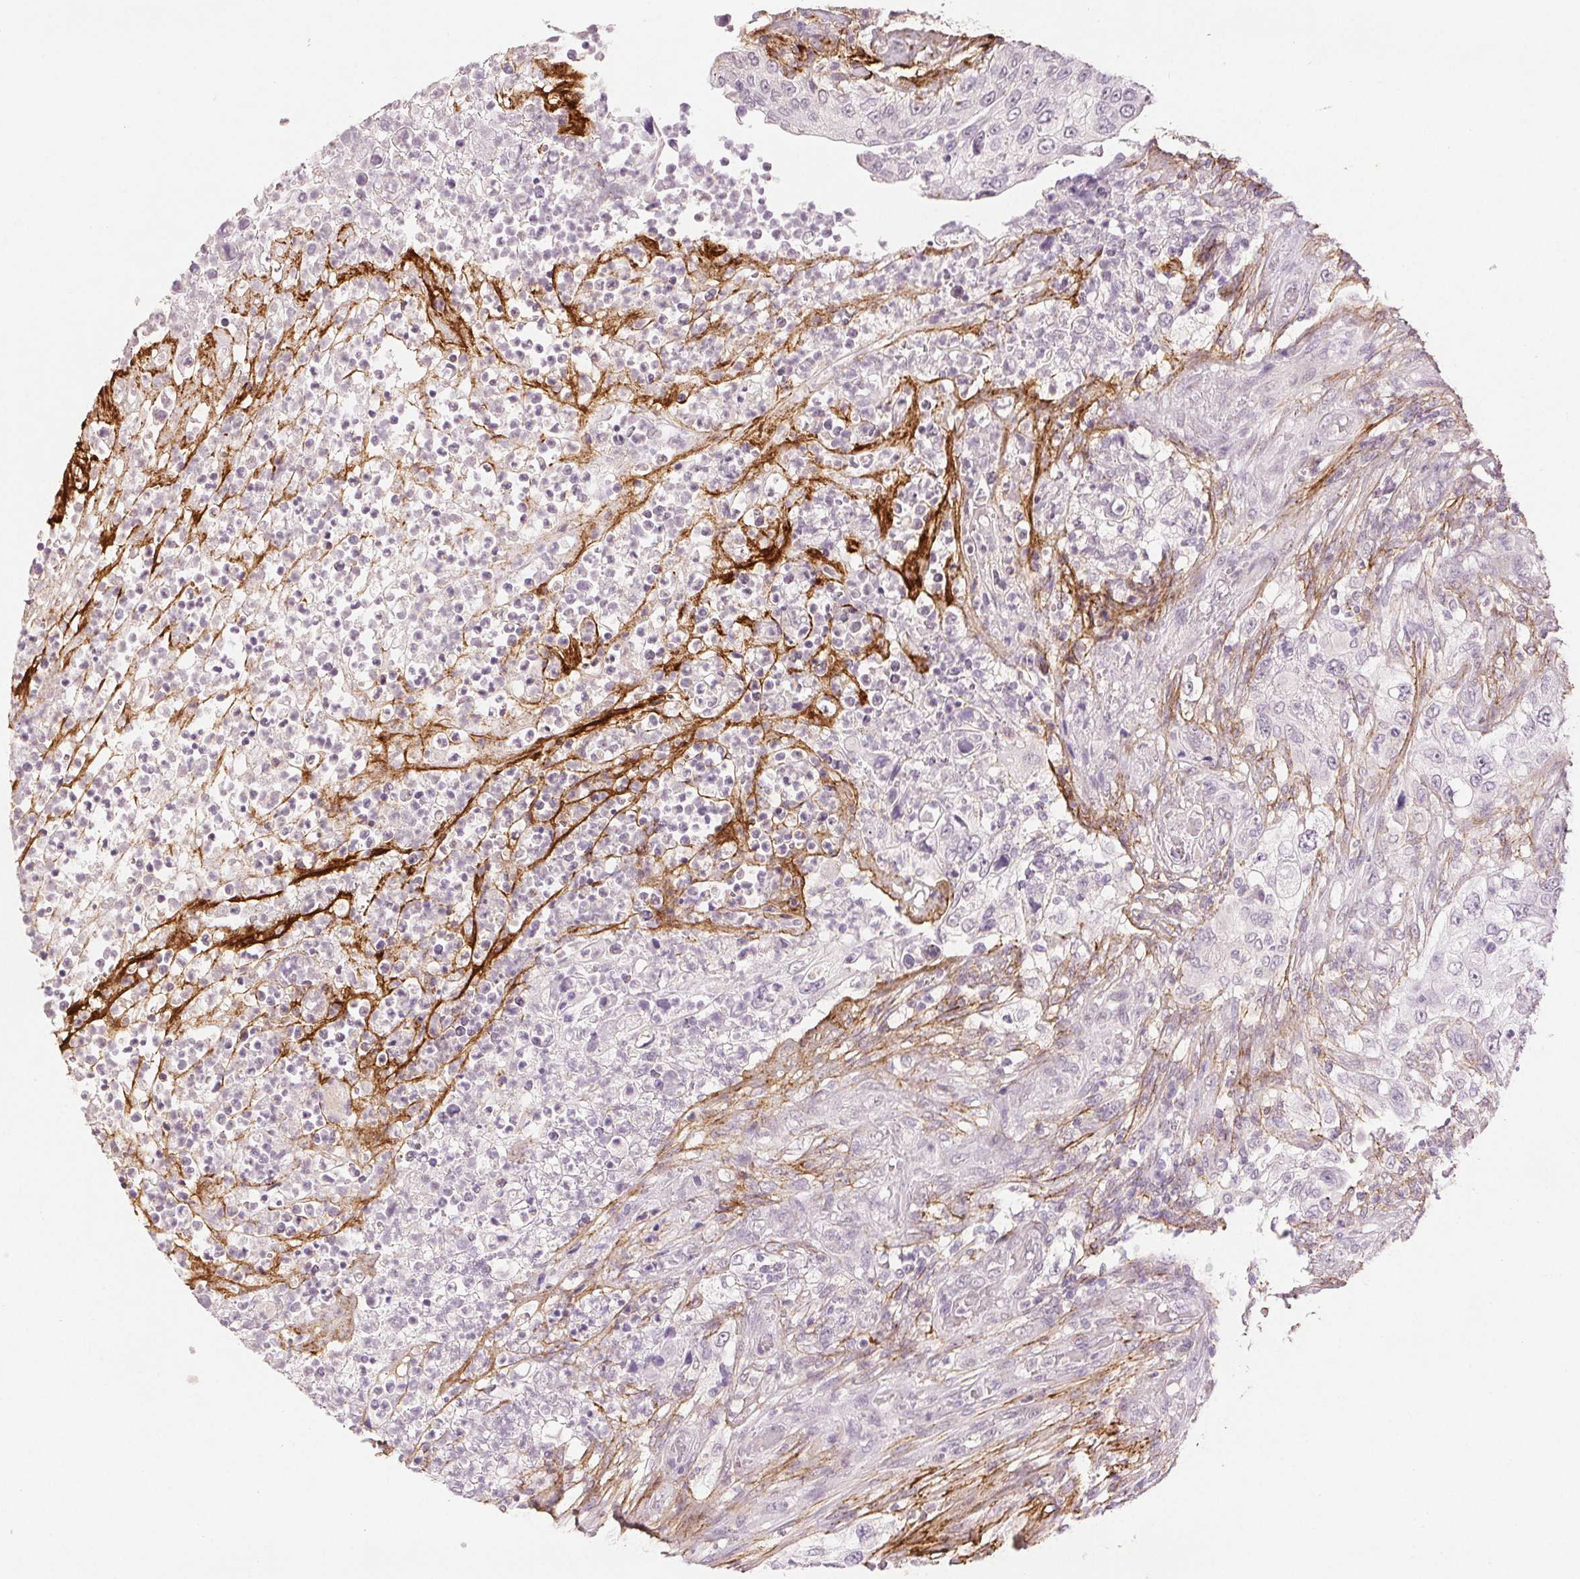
{"staining": {"intensity": "negative", "quantity": "none", "location": "none"}, "tissue": "urothelial cancer", "cell_type": "Tumor cells", "image_type": "cancer", "snomed": [{"axis": "morphology", "description": "Urothelial carcinoma, High grade"}, {"axis": "topography", "description": "Urinary bladder"}], "caption": "Tumor cells are negative for brown protein staining in urothelial carcinoma (high-grade). Nuclei are stained in blue.", "gene": "FBN1", "patient": {"sex": "female", "age": 60}}